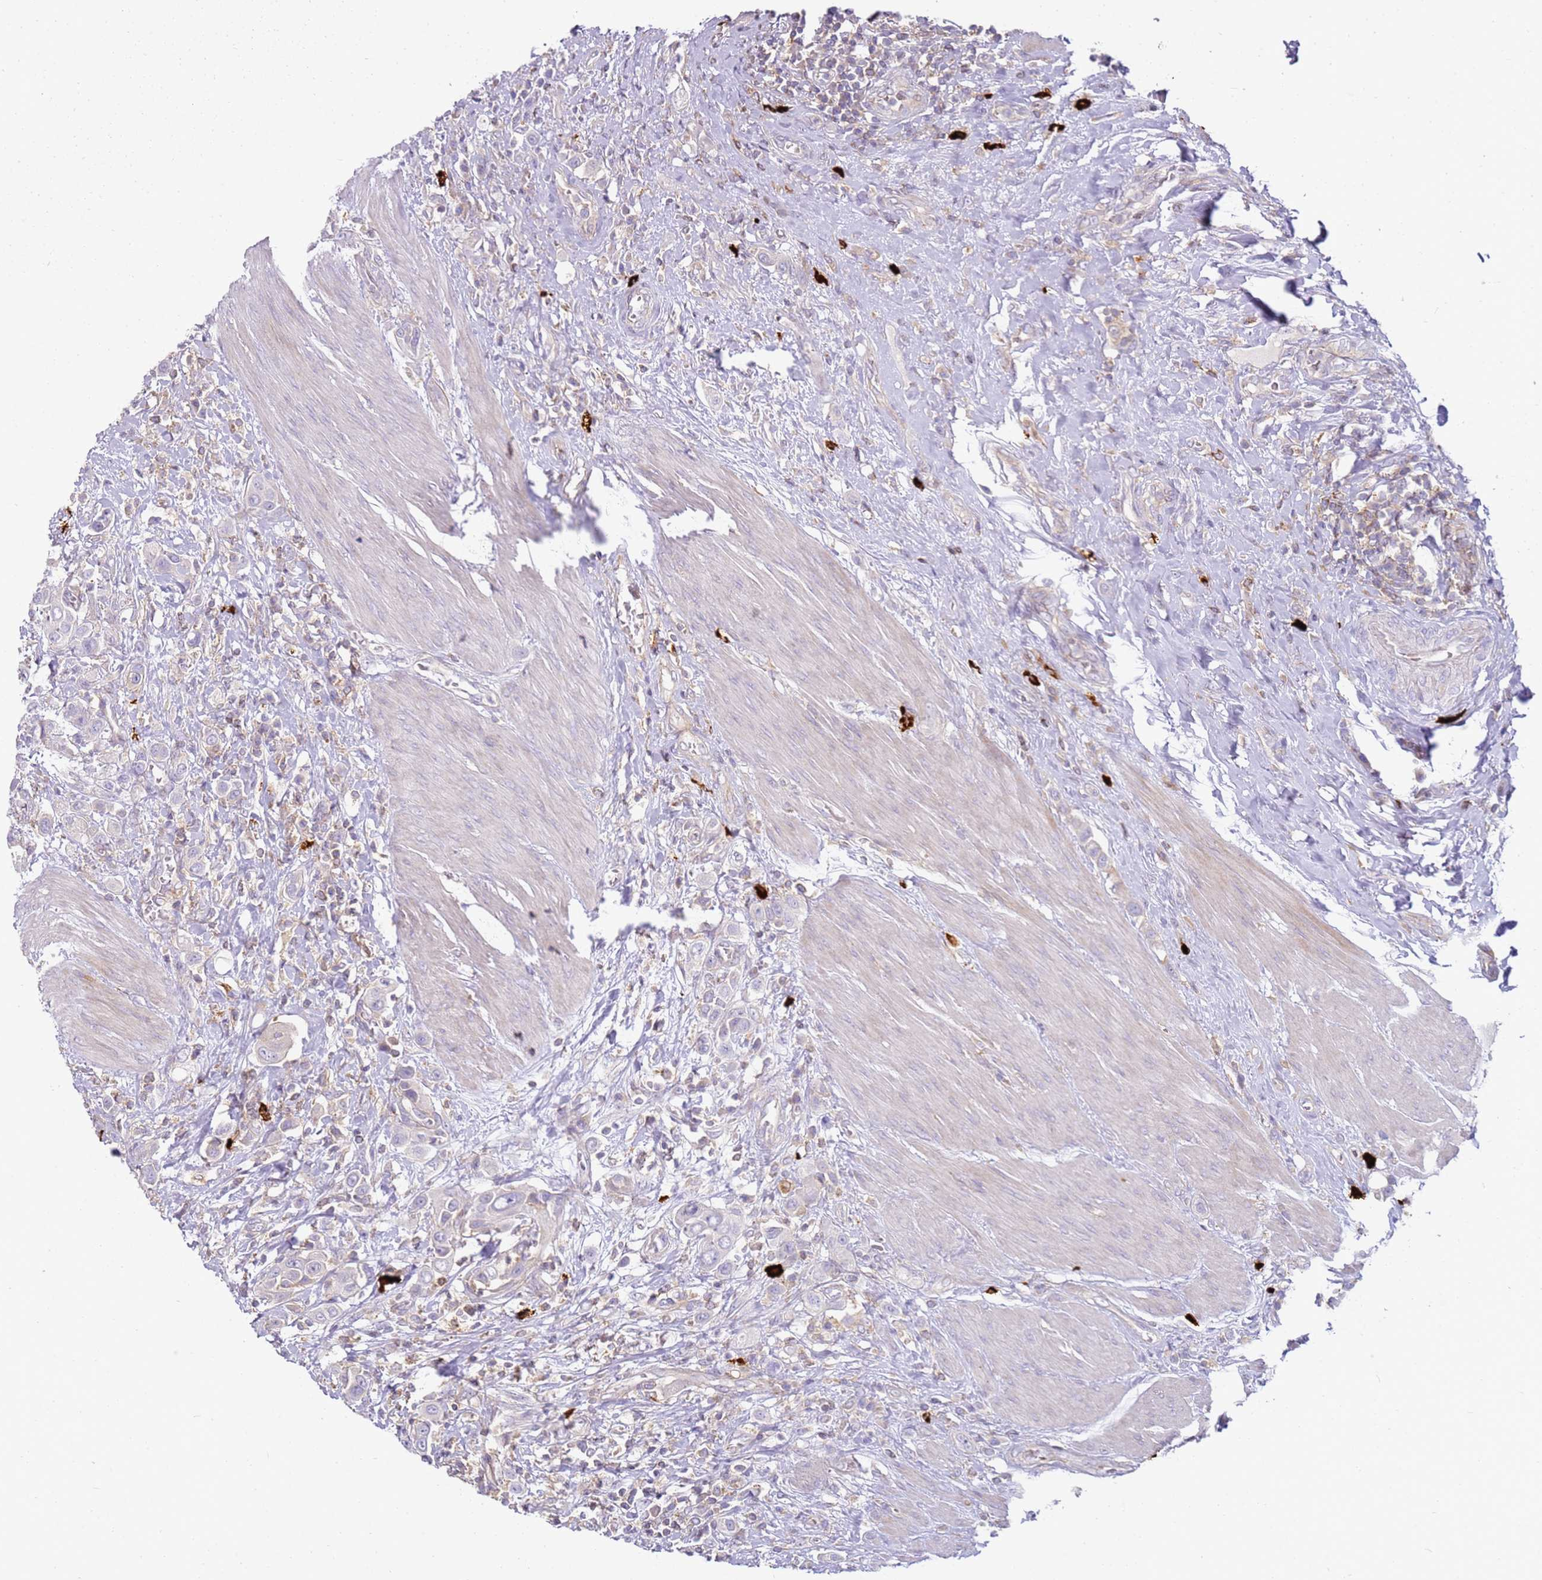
{"staining": {"intensity": "negative", "quantity": "none", "location": "none"}, "tissue": "urothelial cancer", "cell_type": "Tumor cells", "image_type": "cancer", "snomed": [{"axis": "morphology", "description": "Urothelial carcinoma, High grade"}, {"axis": "topography", "description": "Urinary bladder"}], "caption": "The photomicrograph displays no significant expression in tumor cells of urothelial cancer.", "gene": "FPR1", "patient": {"sex": "male", "age": 50}}